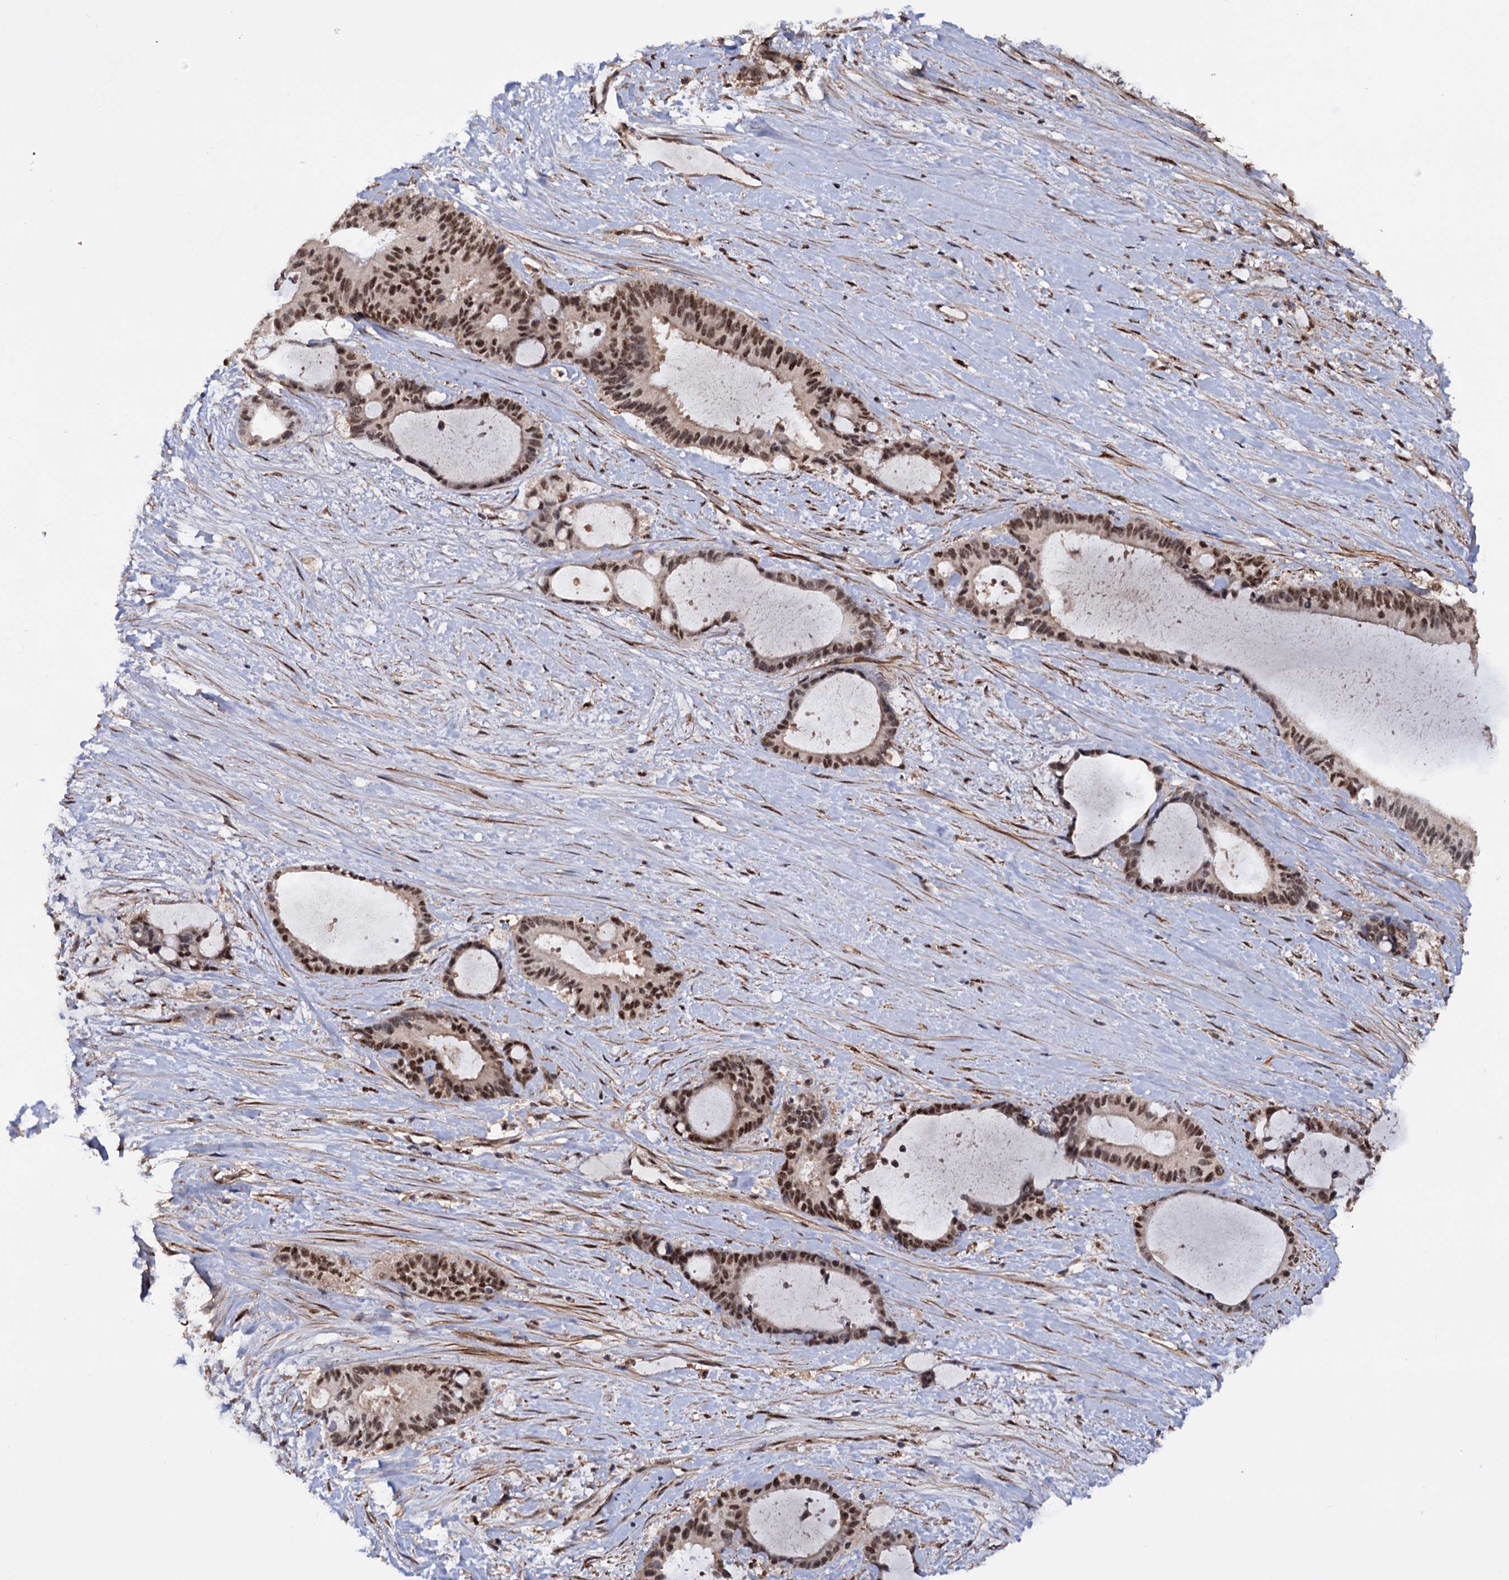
{"staining": {"intensity": "moderate", "quantity": ">75%", "location": "nuclear"}, "tissue": "liver cancer", "cell_type": "Tumor cells", "image_type": "cancer", "snomed": [{"axis": "morphology", "description": "Normal tissue, NOS"}, {"axis": "morphology", "description": "Cholangiocarcinoma"}, {"axis": "topography", "description": "Liver"}, {"axis": "topography", "description": "Peripheral nerve tissue"}], "caption": "IHC (DAB) staining of human liver cholangiocarcinoma displays moderate nuclear protein positivity in about >75% of tumor cells.", "gene": "TBC1D12", "patient": {"sex": "female", "age": 73}}